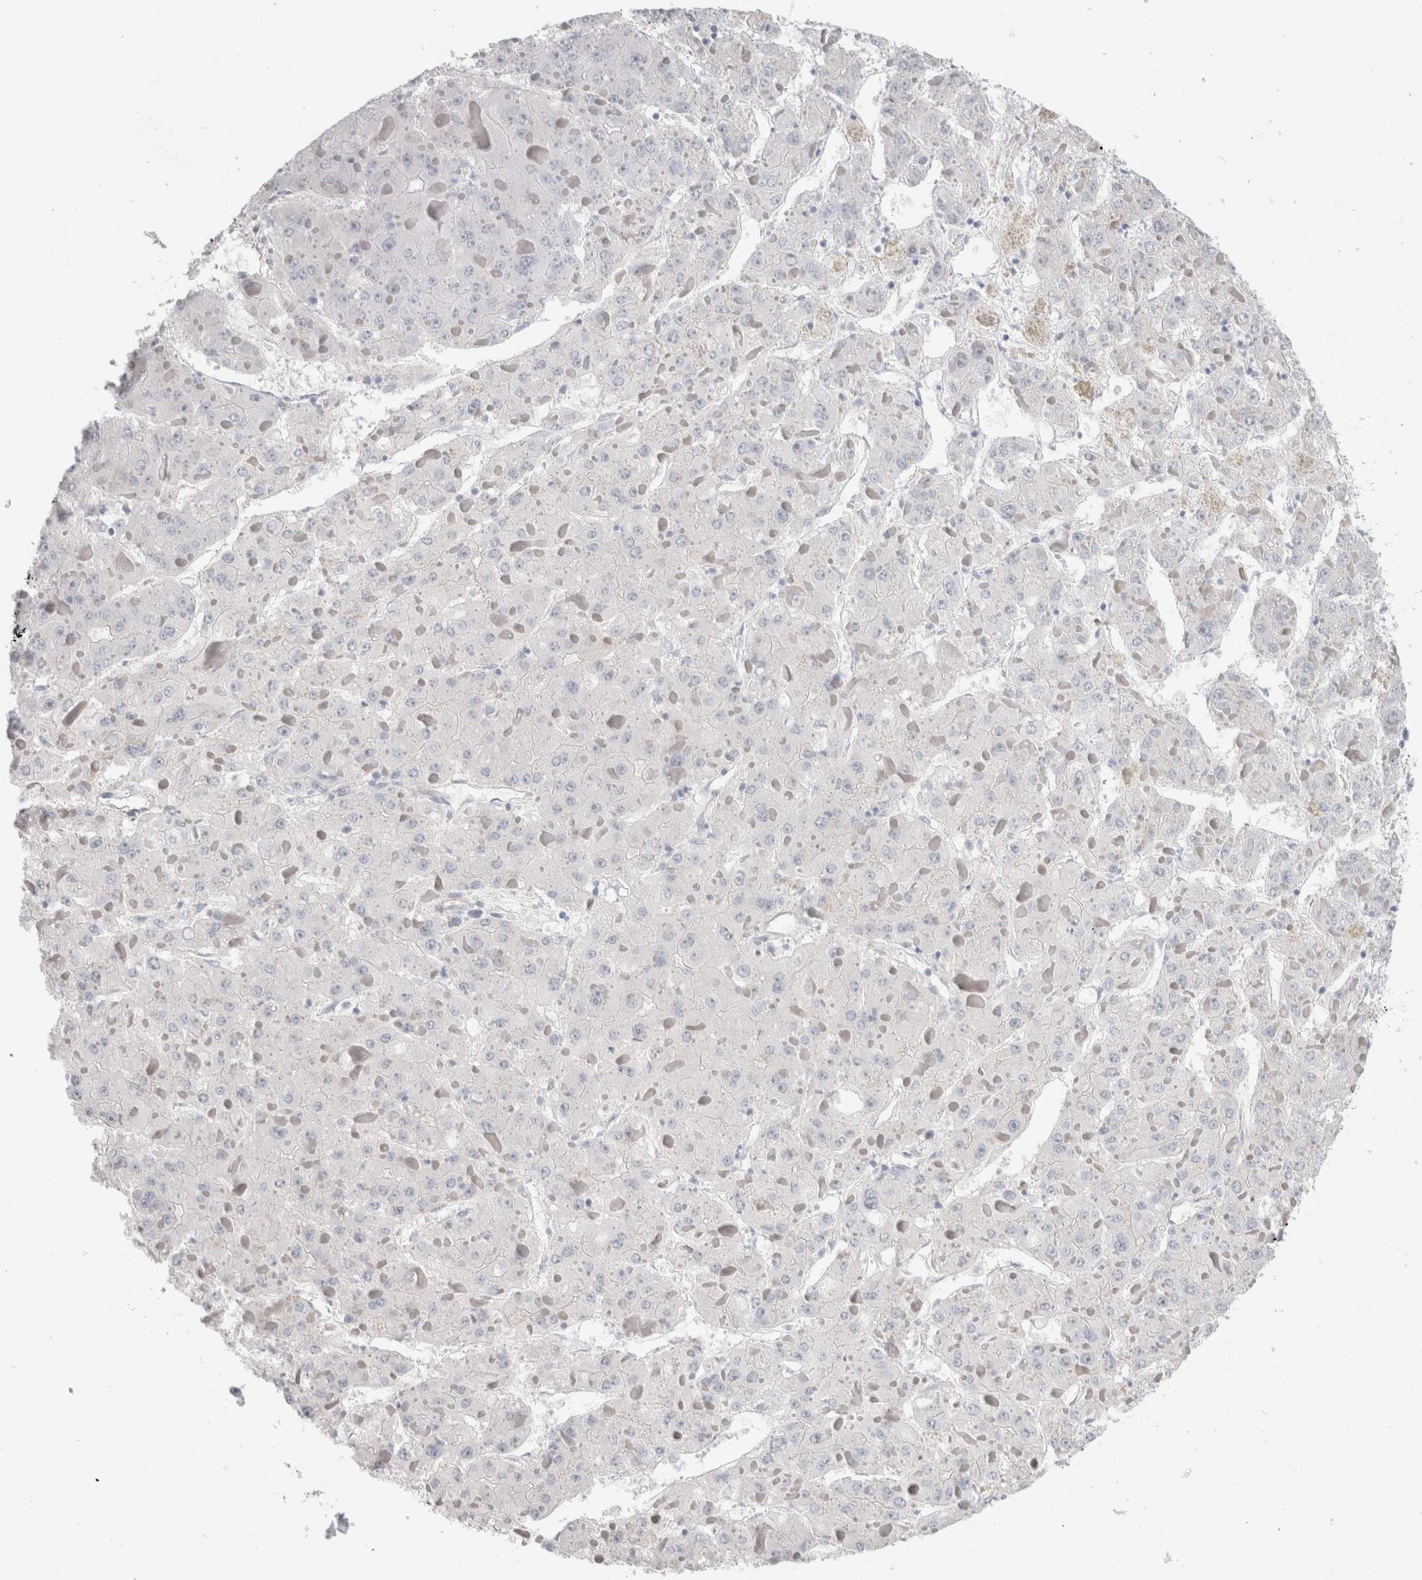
{"staining": {"intensity": "negative", "quantity": "none", "location": "none"}, "tissue": "liver cancer", "cell_type": "Tumor cells", "image_type": "cancer", "snomed": [{"axis": "morphology", "description": "Carcinoma, Hepatocellular, NOS"}, {"axis": "topography", "description": "Liver"}], "caption": "IHC histopathology image of neoplastic tissue: hepatocellular carcinoma (liver) stained with DAB (3,3'-diaminobenzidine) shows no significant protein expression in tumor cells.", "gene": "DMD", "patient": {"sex": "female", "age": 73}}